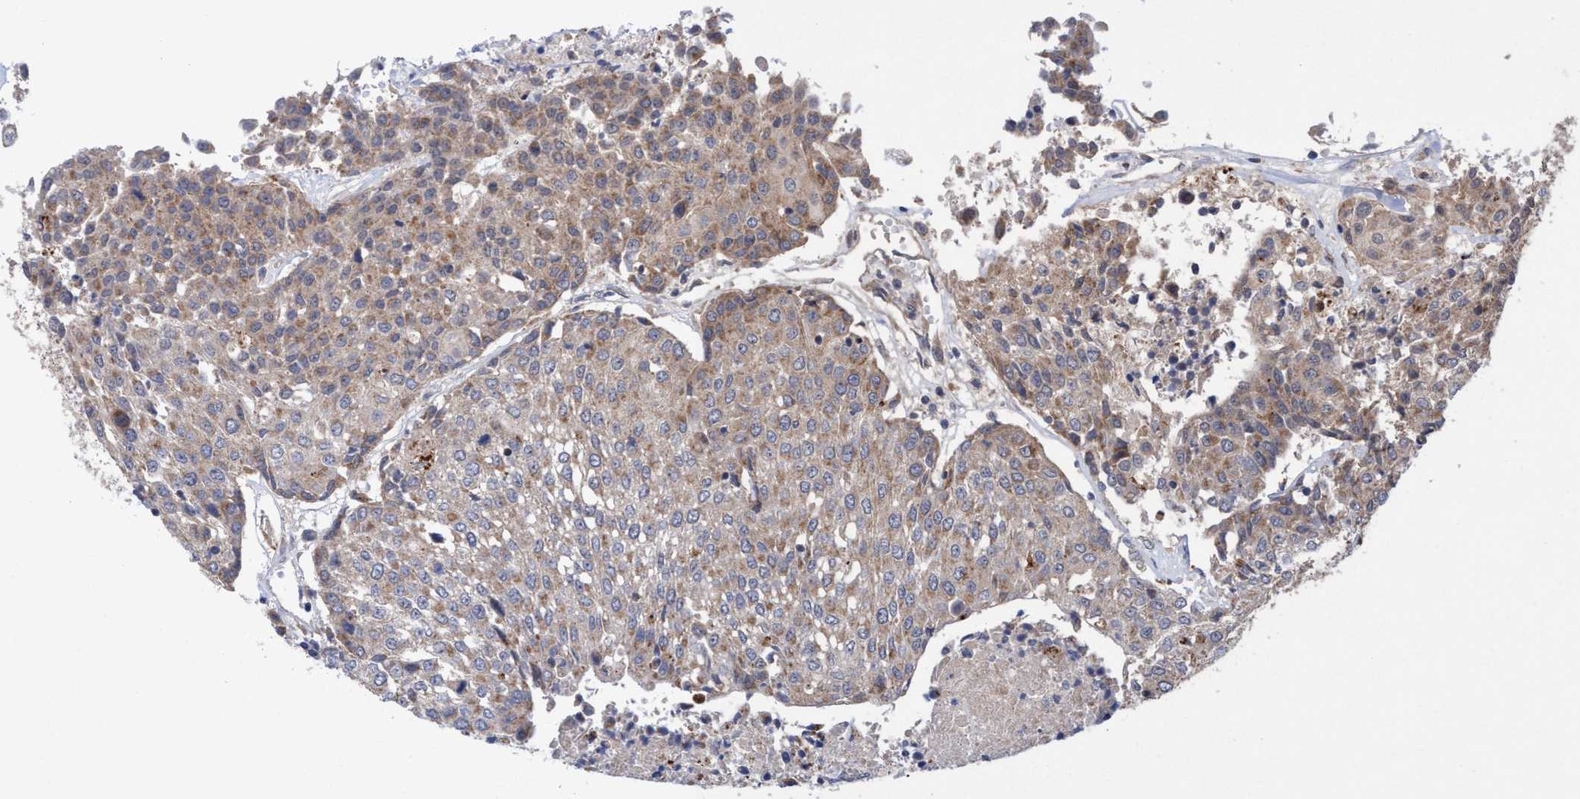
{"staining": {"intensity": "weak", "quantity": ">75%", "location": "cytoplasmic/membranous"}, "tissue": "urothelial cancer", "cell_type": "Tumor cells", "image_type": "cancer", "snomed": [{"axis": "morphology", "description": "Urothelial carcinoma, High grade"}, {"axis": "topography", "description": "Urinary bladder"}], "caption": "Immunohistochemistry of human urothelial cancer displays low levels of weak cytoplasmic/membranous positivity in approximately >75% of tumor cells. Immunohistochemistry stains the protein of interest in brown and the nuclei are stained blue.", "gene": "P2RY14", "patient": {"sex": "female", "age": 85}}